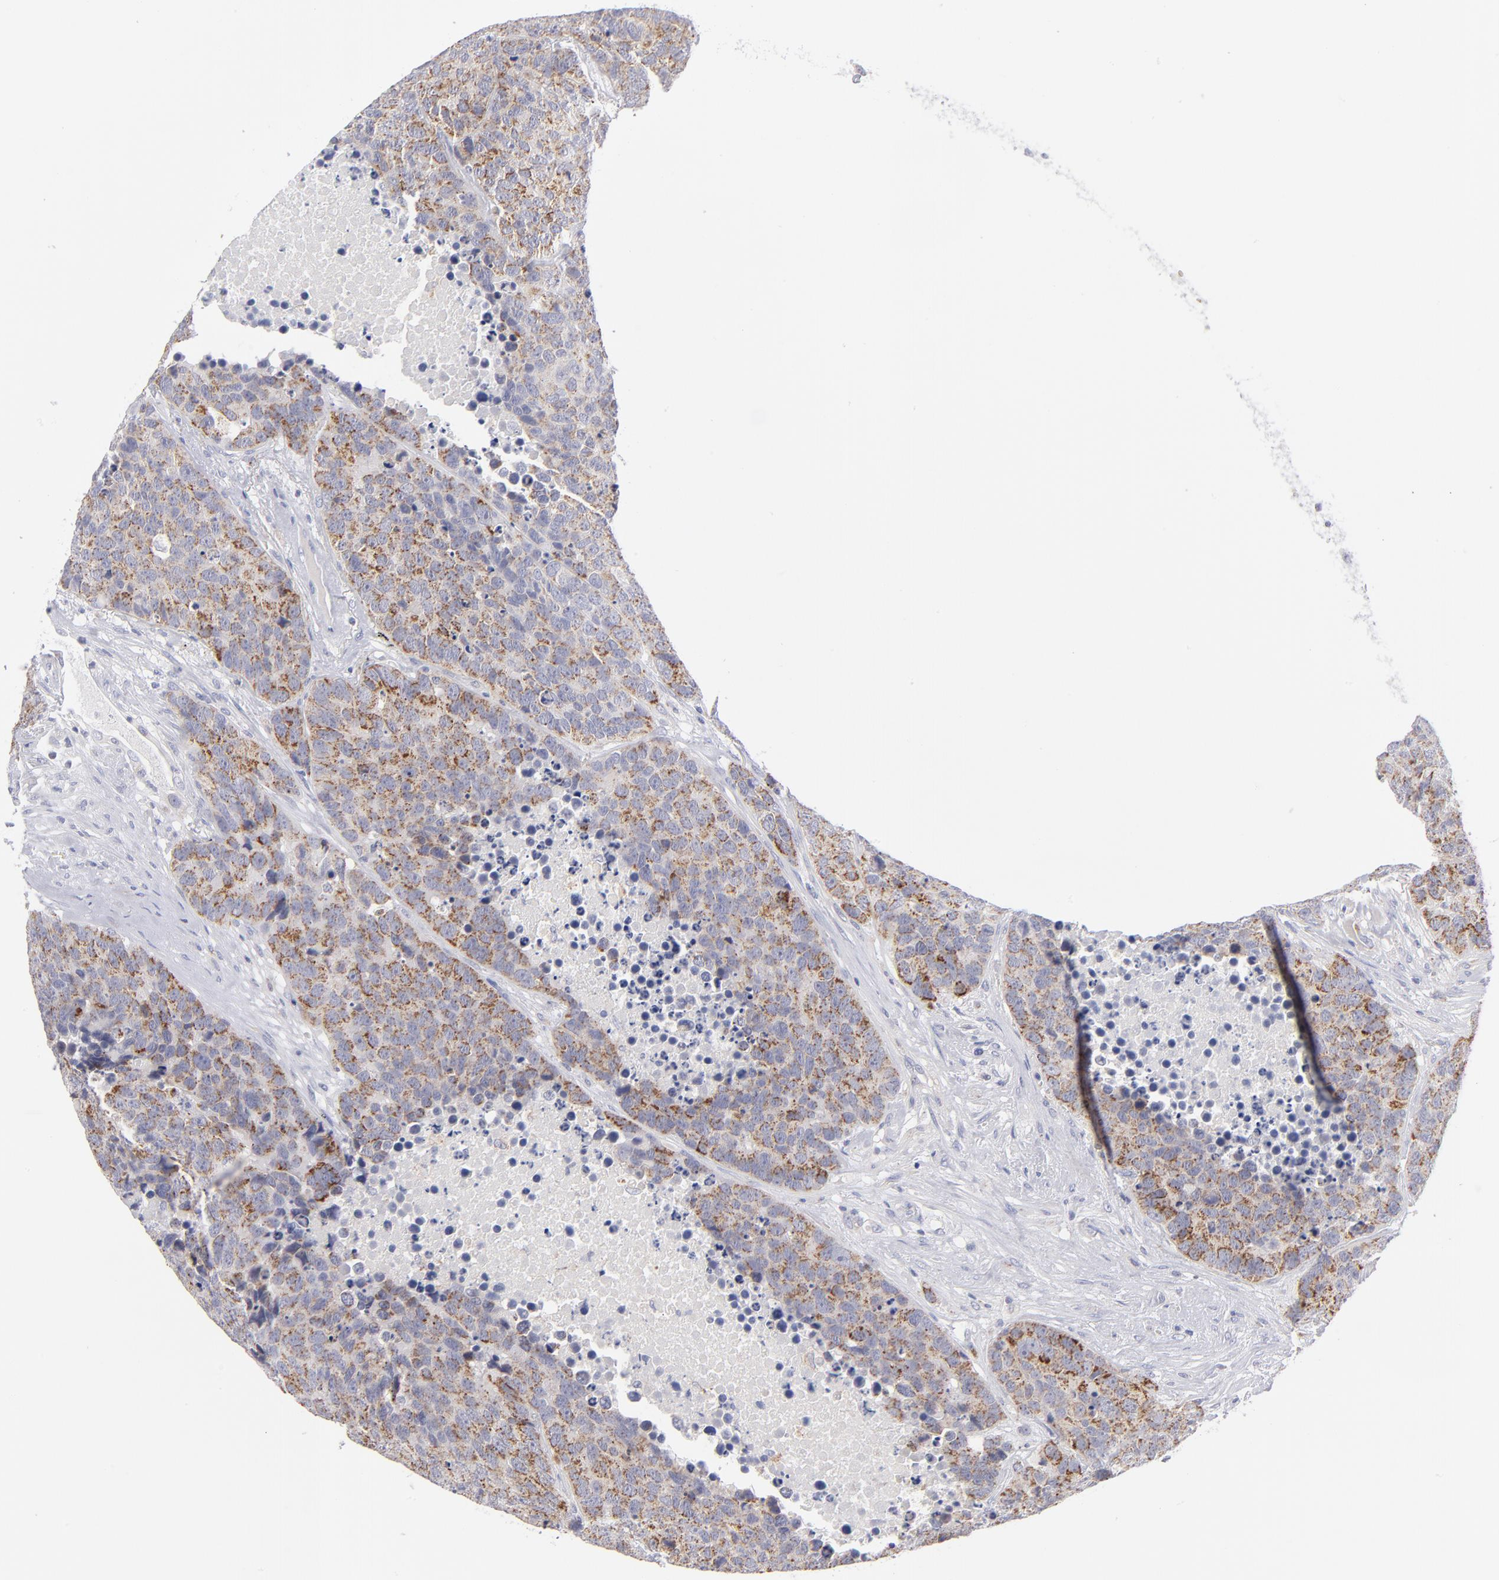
{"staining": {"intensity": "moderate", "quantity": ">75%", "location": "cytoplasmic/membranous"}, "tissue": "carcinoid", "cell_type": "Tumor cells", "image_type": "cancer", "snomed": [{"axis": "morphology", "description": "Carcinoid, malignant, NOS"}, {"axis": "topography", "description": "Lung"}], "caption": "Immunohistochemical staining of human carcinoid (malignant) exhibits moderate cytoplasmic/membranous protein staining in approximately >75% of tumor cells.", "gene": "MTHFD2", "patient": {"sex": "male", "age": 60}}